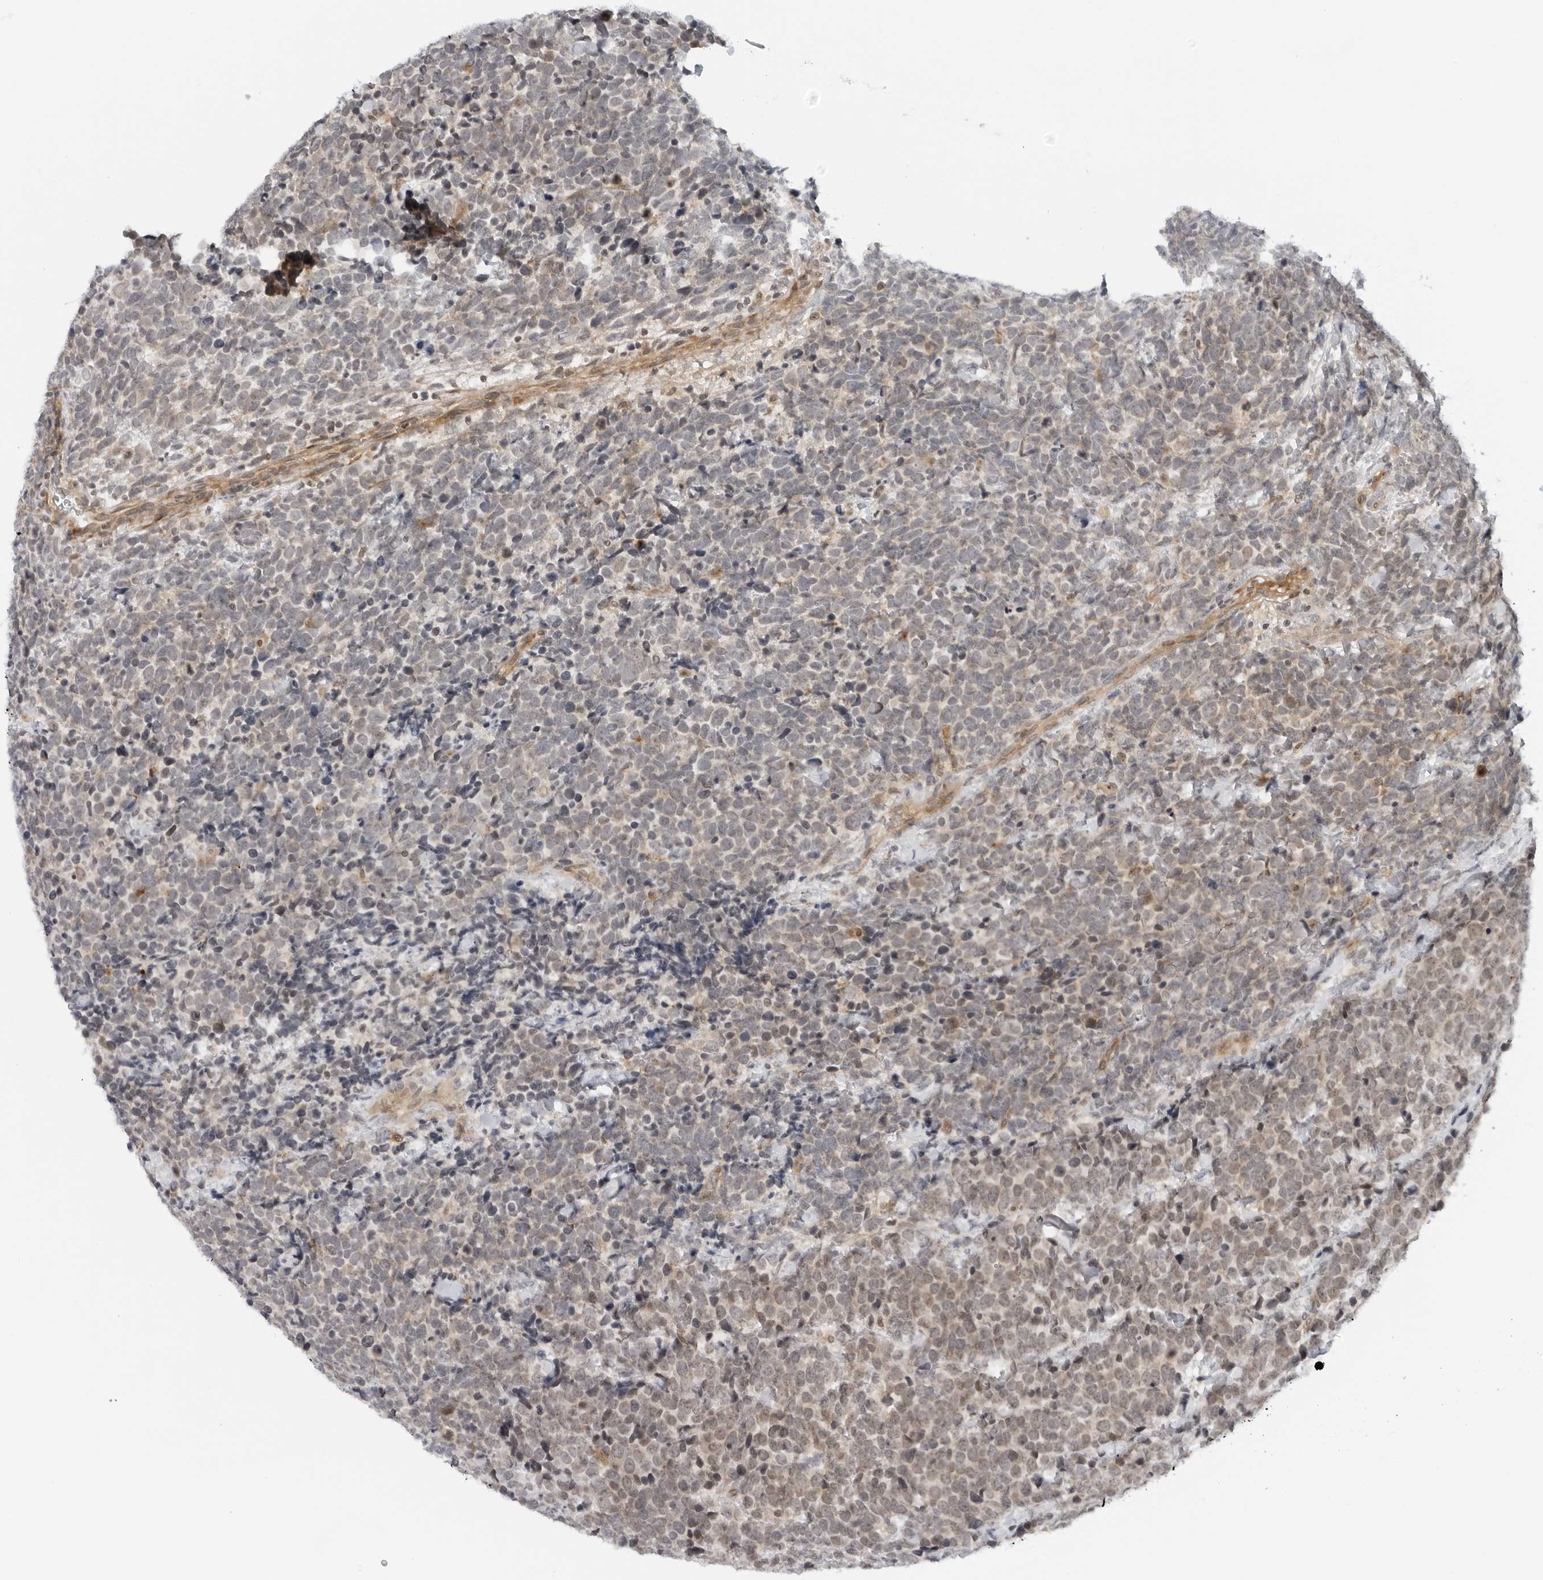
{"staining": {"intensity": "weak", "quantity": "<25%", "location": "cytoplasmic/membranous,nuclear"}, "tissue": "urothelial cancer", "cell_type": "Tumor cells", "image_type": "cancer", "snomed": [{"axis": "morphology", "description": "Urothelial carcinoma, High grade"}, {"axis": "topography", "description": "Urinary bladder"}], "caption": "This is an IHC micrograph of human high-grade urothelial carcinoma. There is no positivity in tumor cells.", "gene": "SUGCT", "patient": {"sex": "female", "age": 82}}